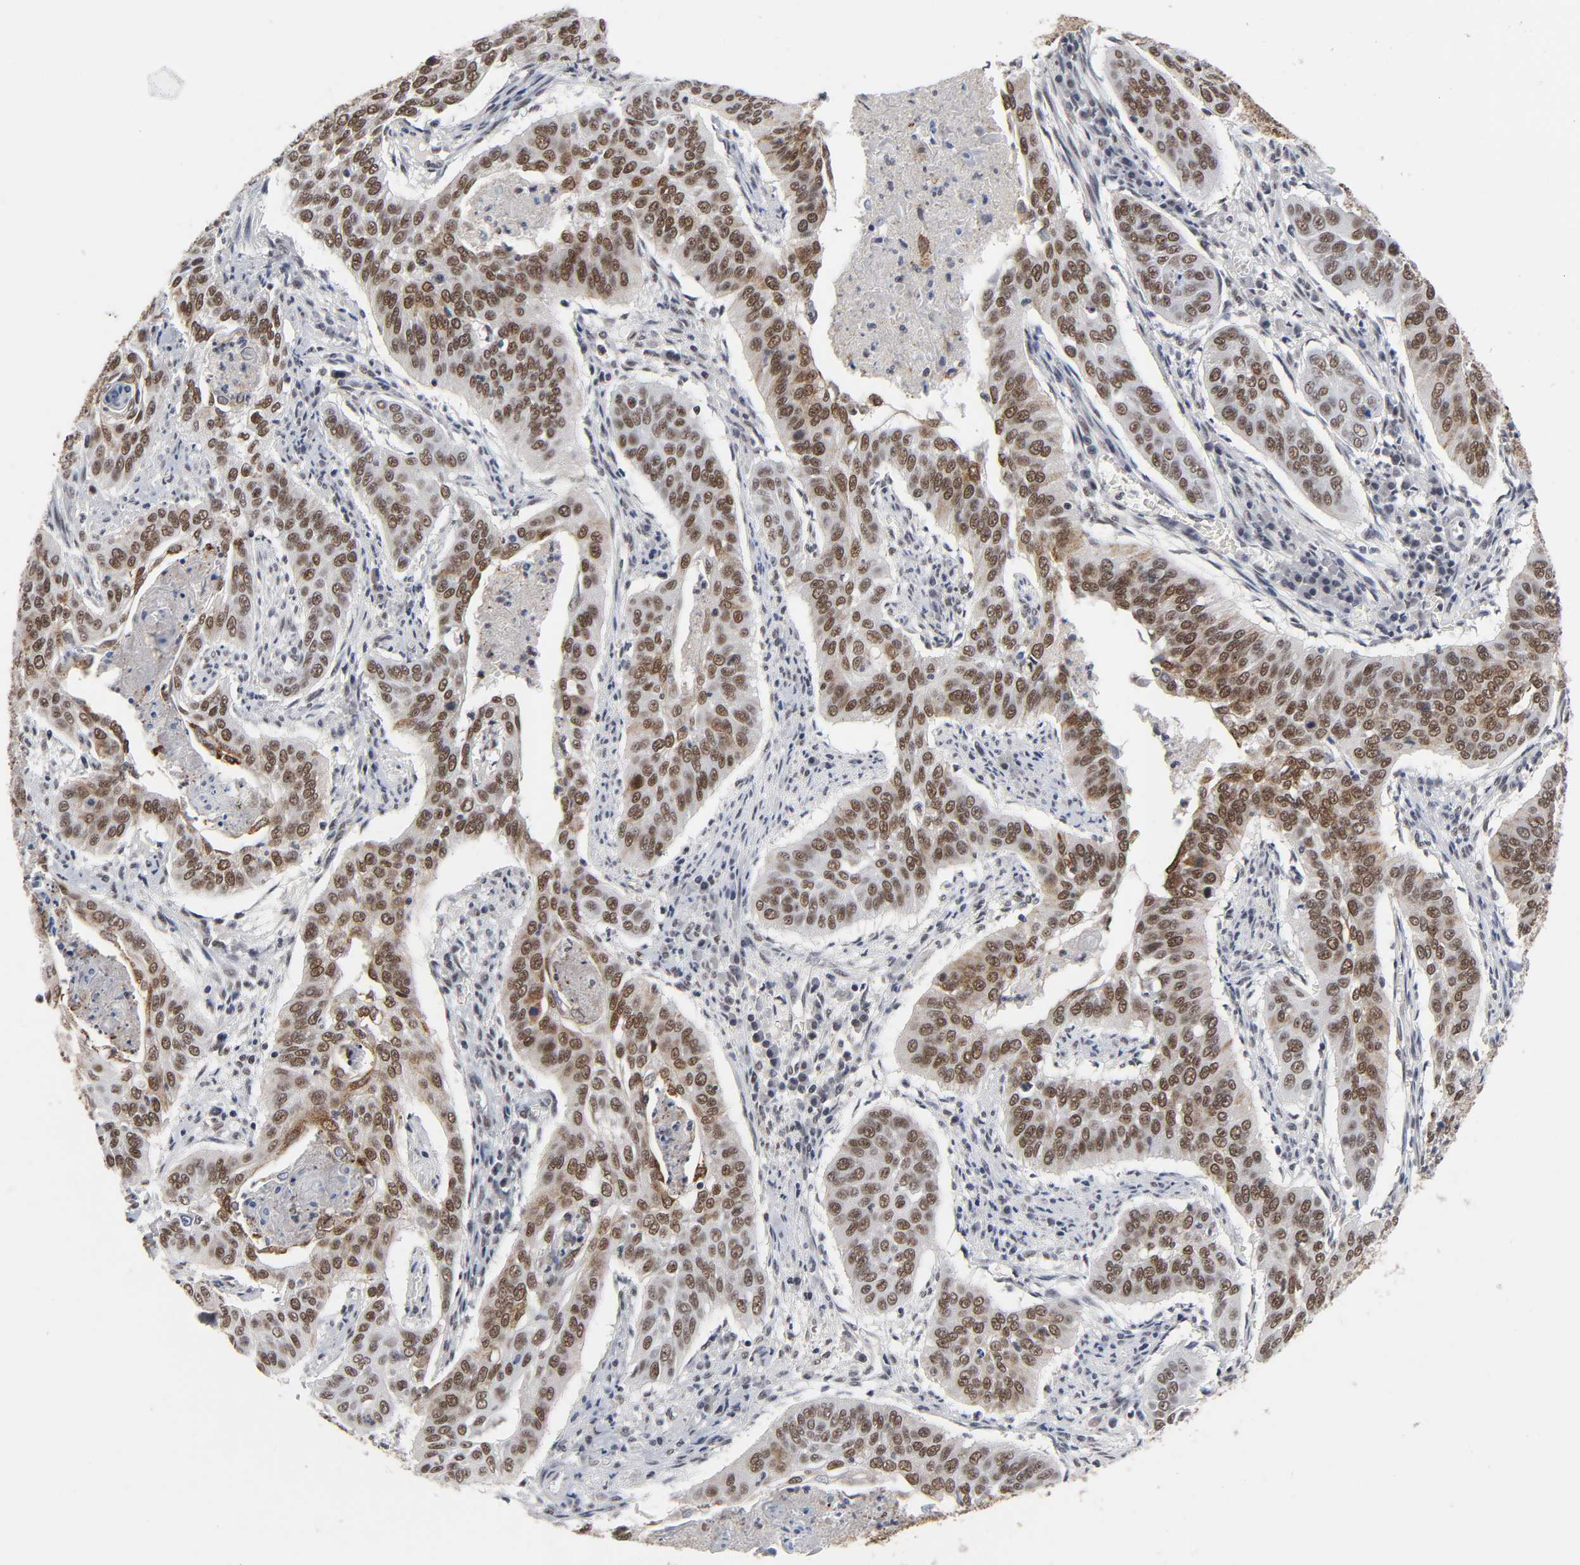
{"staining": {"intensity": "moderate", "quantity": ">75%", "location": "nuclear"}, "tissue": "cervical cancer", "cell_type": "Tumor cells", "image_type": "cancer", "snomed": [{"axis": "morphology", "description": "Squamous cell carcinoma, NOS"}, {"axis": "topography", "description": "Cervix"}], "caption": "Cervical squamous cell carcinoma stained for a protein (brown) demonstrates moderate nuclear positive positivity in about >75% of tumor cells.", "gene": "TRIM33", "patient": {"sex": "female", "age": 39}}